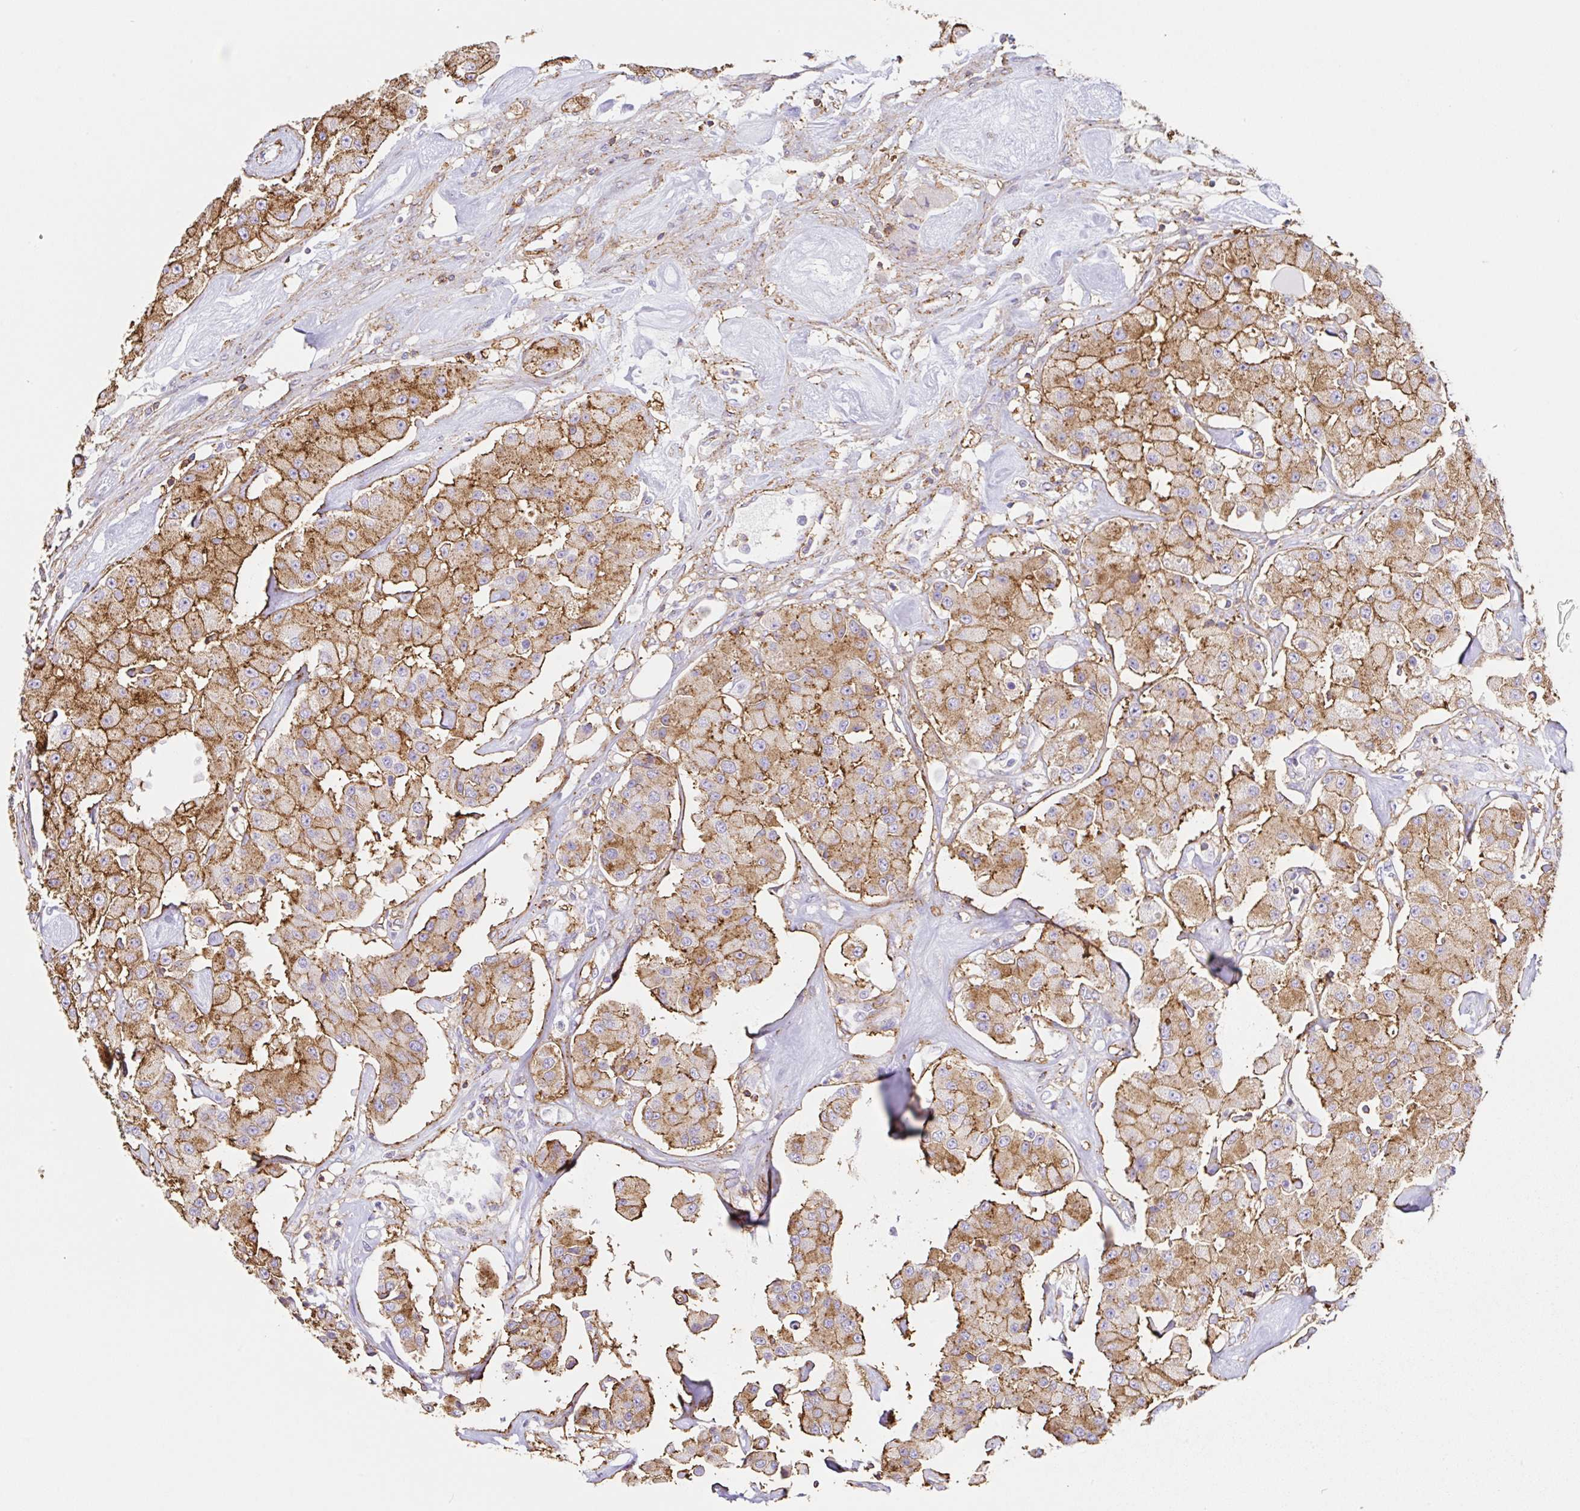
{"staining": {"intensity": "moderate", "quantity": ">75%", "location": "cytoplasmic/membranous"}, "tissue": "carcinoid", "cell_type": "Tumor cells", "image_type": "cancer", "snomed": [{"axis": "morphology", "description": "Carcinoid, malignant, NOS"}, {"axis": "topography", "description": "Pancreas"}], "caption": "IHC photomicrograph of carcinoid stained for a protein (brown), which displays medium levels of moderate cytoplasmic/membranous staining in approximately >75% of tumor cells.", "gene": "MTTP", "patient": {"sex": "male", "age": 41}}